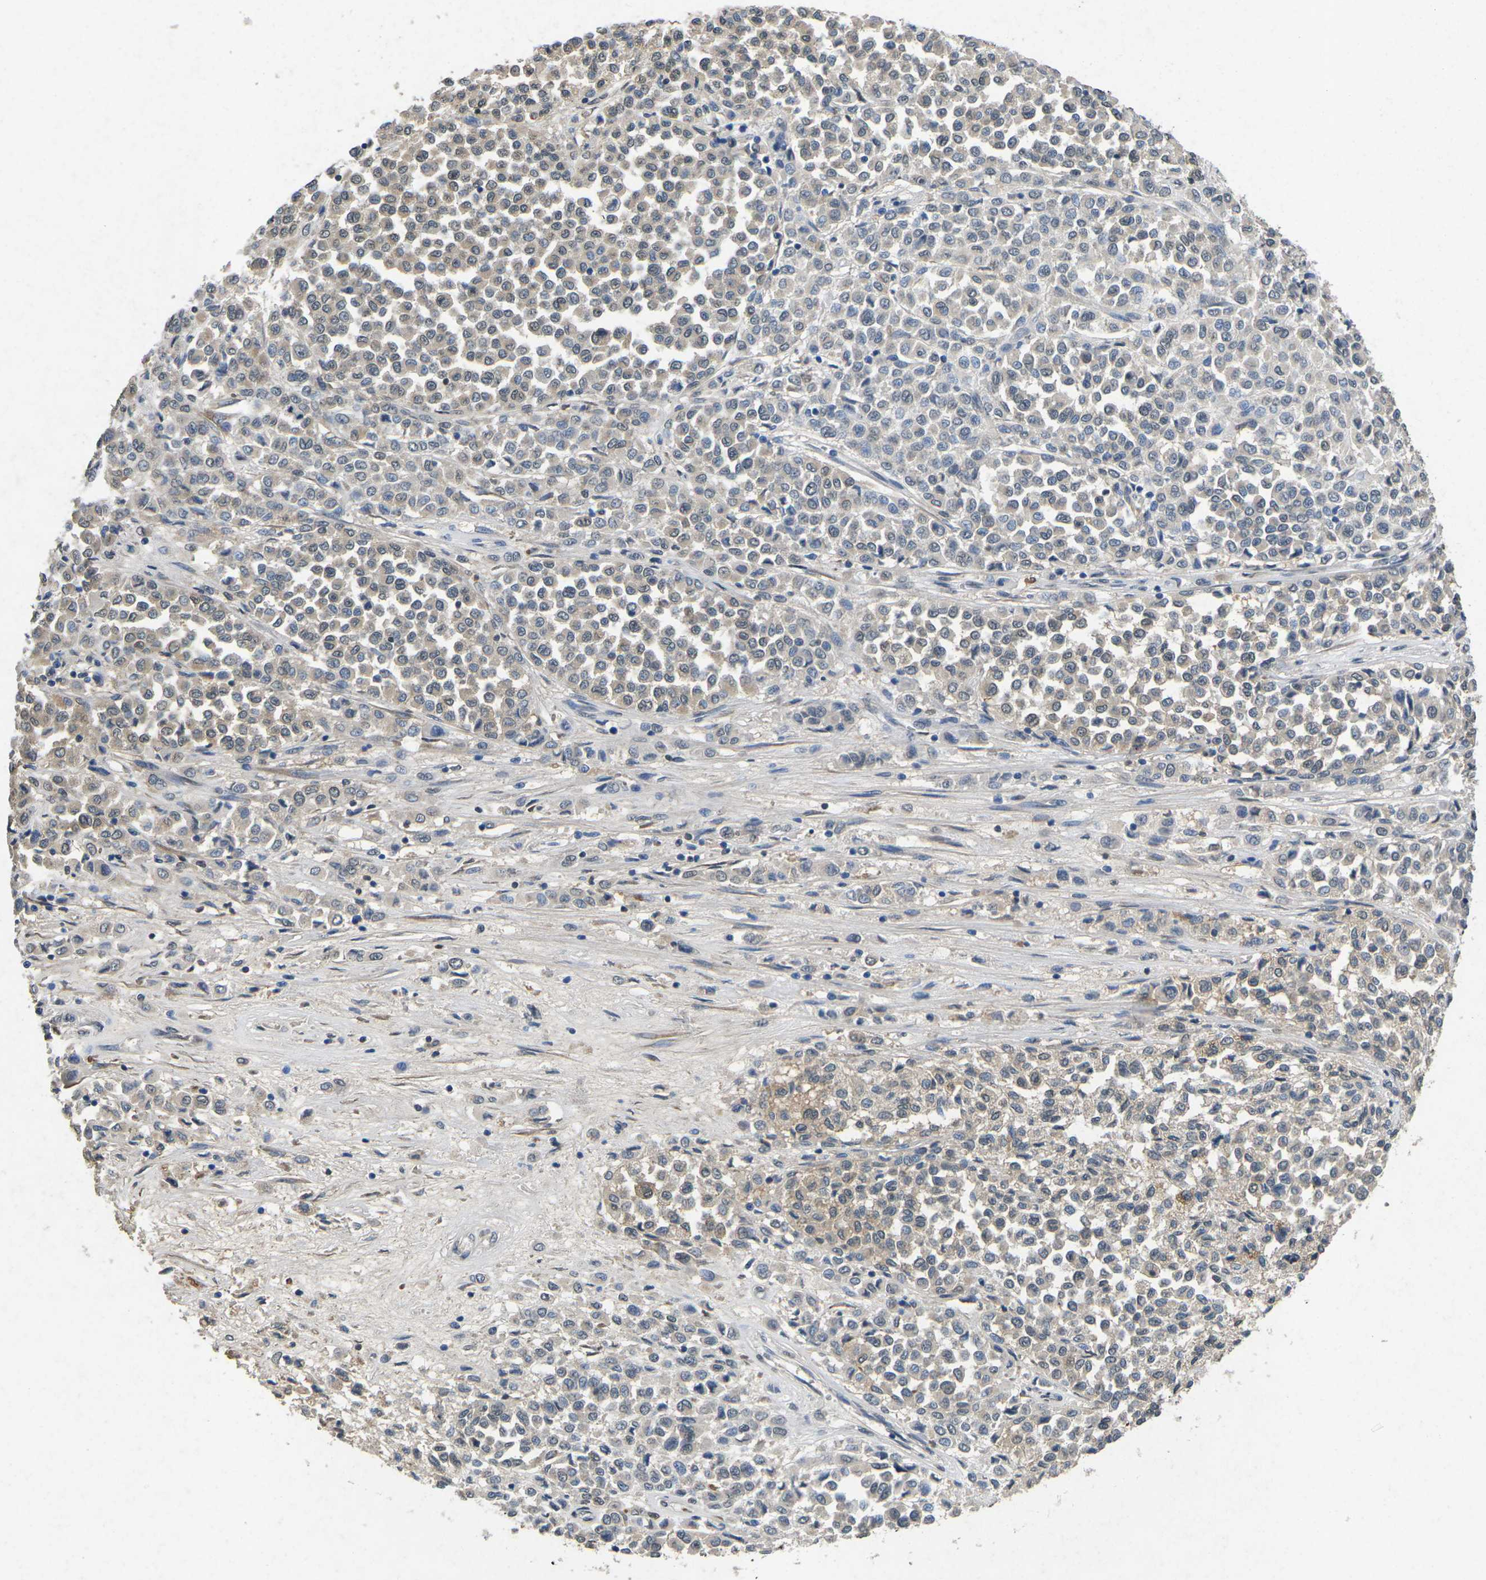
{"staining": {"intensity": "weak", "quantity": "25%-75%", "location": "cytoplasmic/membranous"}, "tissue": "melanoma", "cell_type": "Tumor cells", "image_type": "cancer", "snomed": [{"axis": "morphology", "description": "Malignant melanoma, Metastatic site"}, {"axis": "topography", "description": "Pancreas"}], "caption": "Protein expression by IHC displays weak cytoplasmic/membranous staining in approximately 25%-75% of tumor cells in malignant melanoma (metastatic site).", "gene": "SCNN1B", "patient": {"sex": "female", "age": 30}}